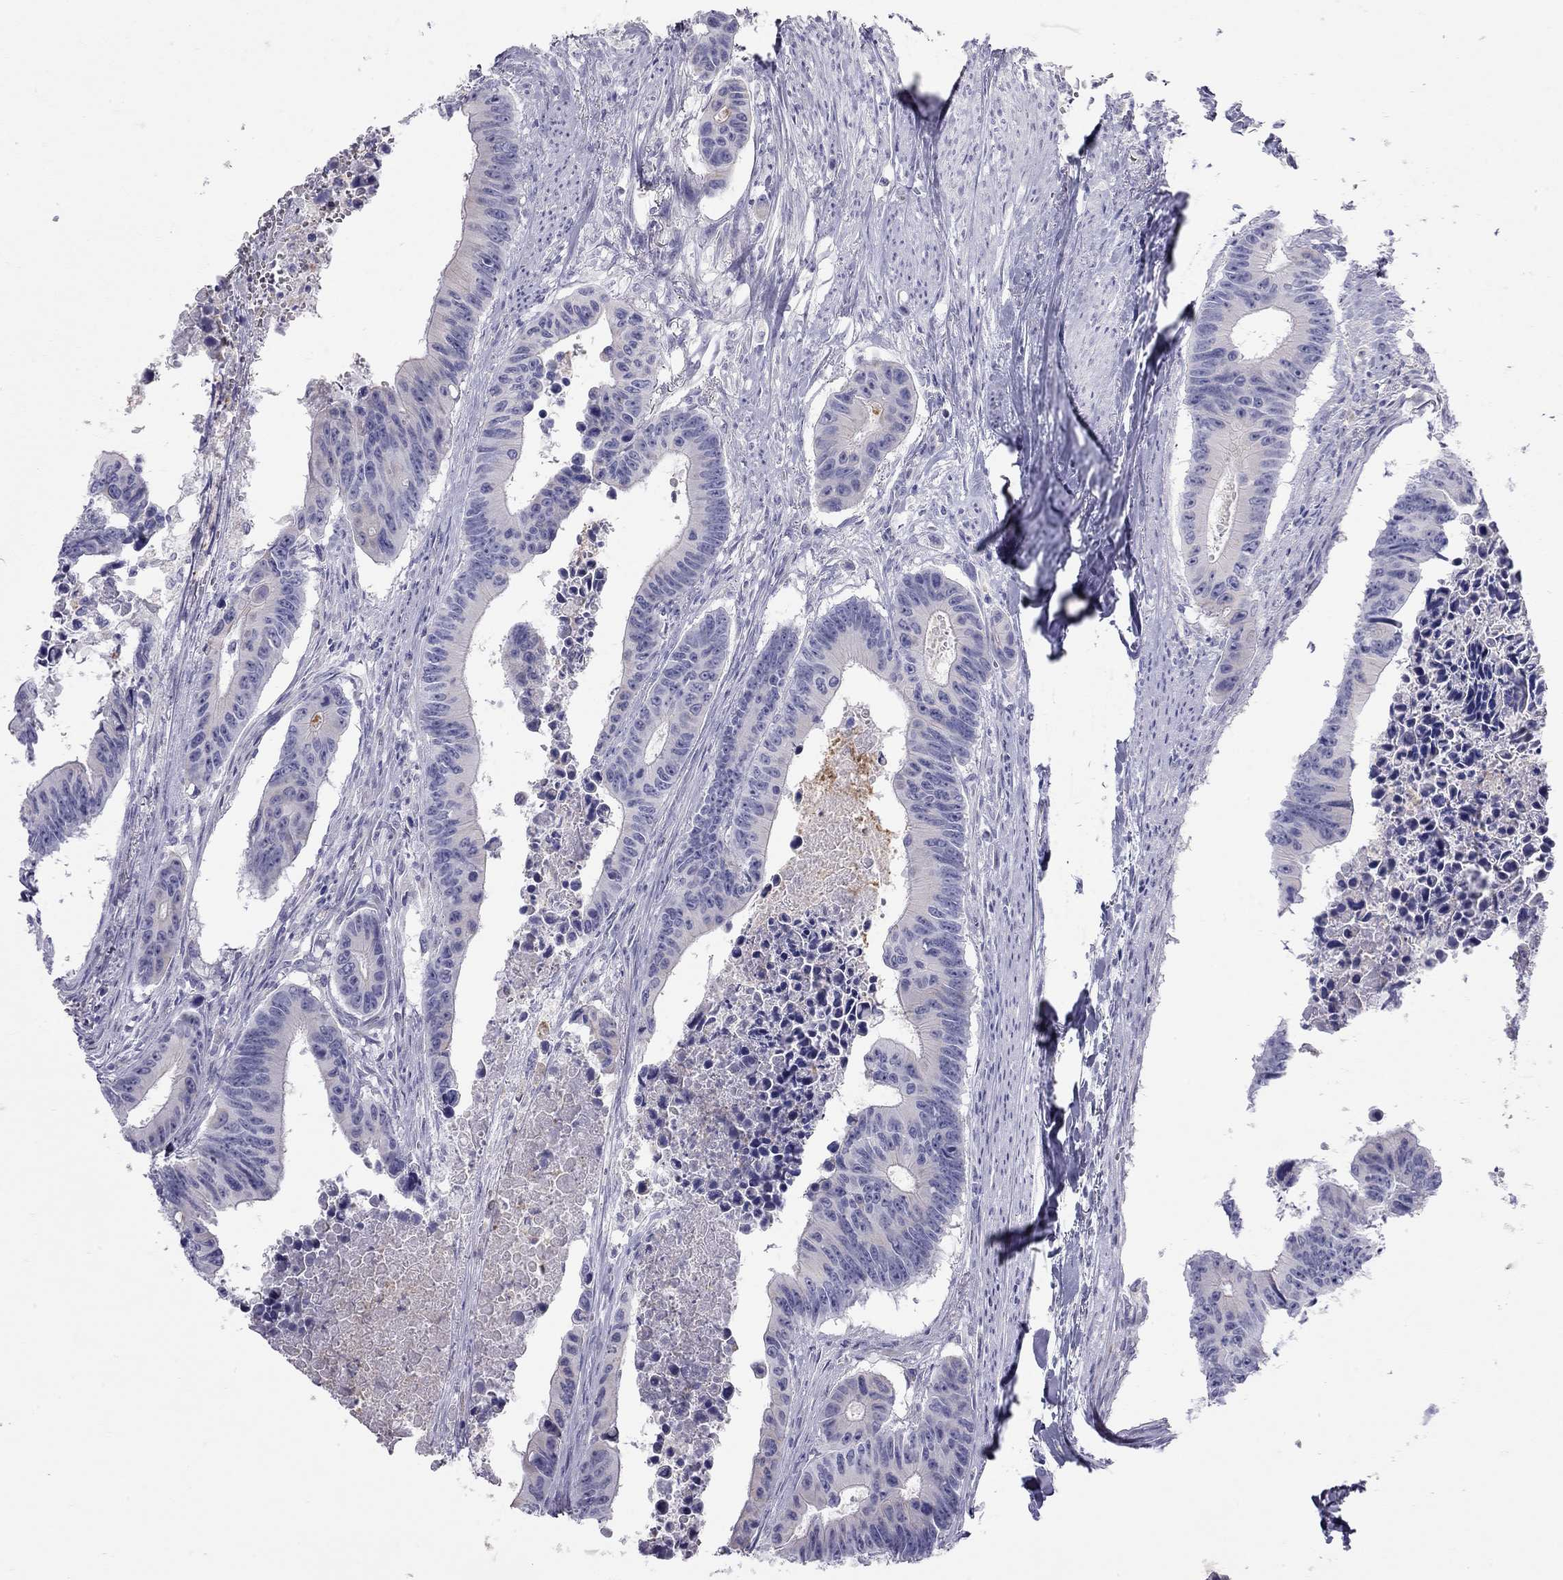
{"staining": {"intensity": "negative", "quantity": "none", "location": "none"}, "tissue": "colorectal cancer", "cell_type": "Tumor cells", "image_type": "cancer", "snomed": [{"axis": "morphology", "description": "Adenocarcinoma, NOS"}, {"axis": "topography", "description": "Colon"}], "caption": "DAB (3,3'-diaminobenzidine) immunohistochemical staining of colorectal adenocarcinoma exhibits no significant expression in tumor cells.", "gene": "TDRD6", "patient": {"sex": "female", "age": 87}}